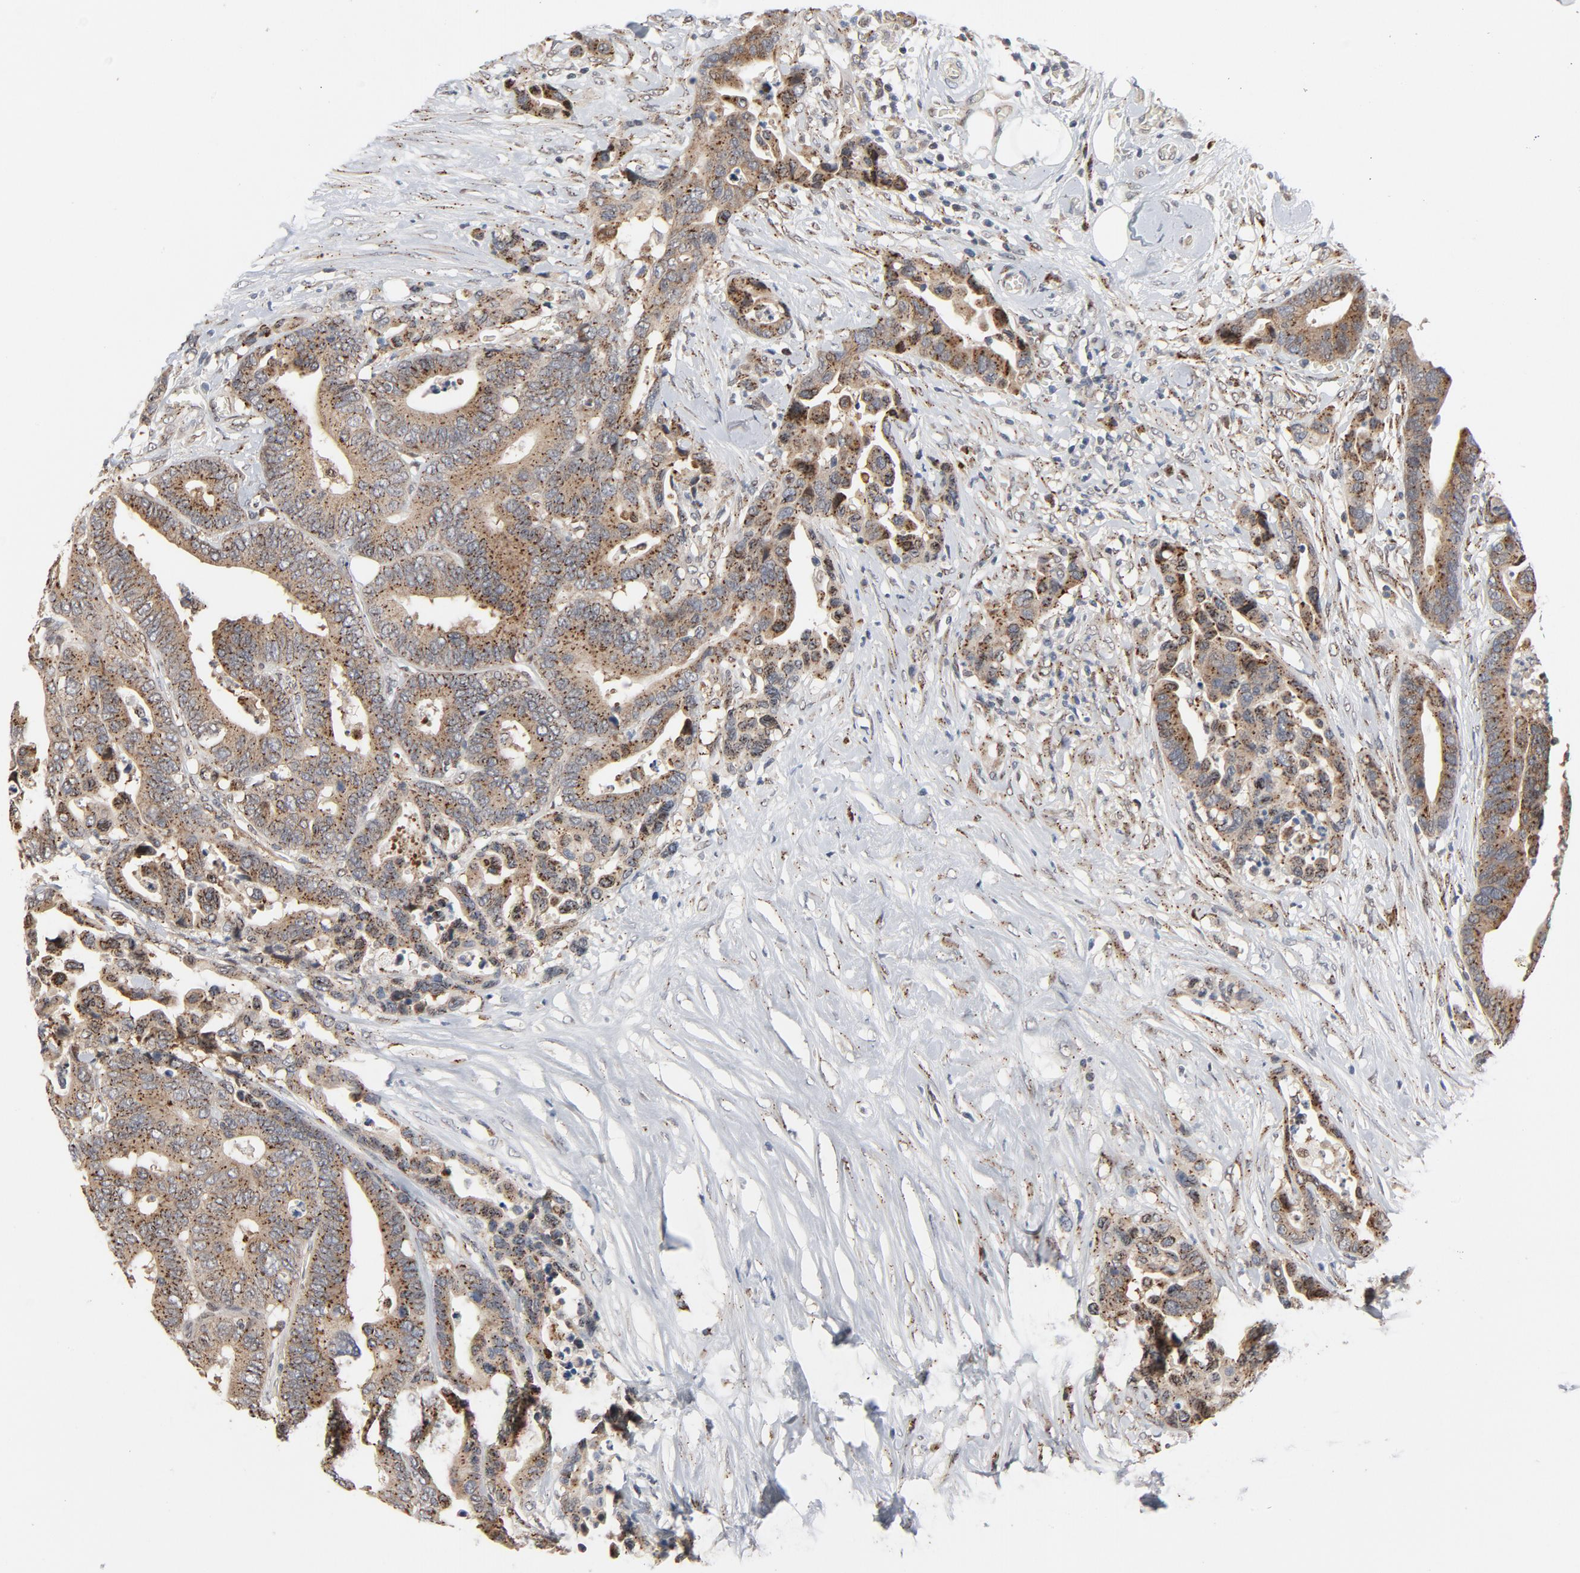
{"staining": {"intensity": "weak", "quantity": ">75%", "location": "cytoplasmic/membranous"}, "tissue": "colorectal cancer", "cell_type": "Tumor cells", "image_type": "cancer", "snomed": [{"axis": "morphology", "description": "Adenocarcinoma, NOS"}, {"axis": "topography", "description": "Colon"}], "caption": "Human adenocarcinoma (colorectal) stained with a brown dye demonstrates weak cytoplasmic/membranous positive expression in about >75% of tumor cells.", "gene": "RPL12", "patient": {"sex": "male", "age": 82}}